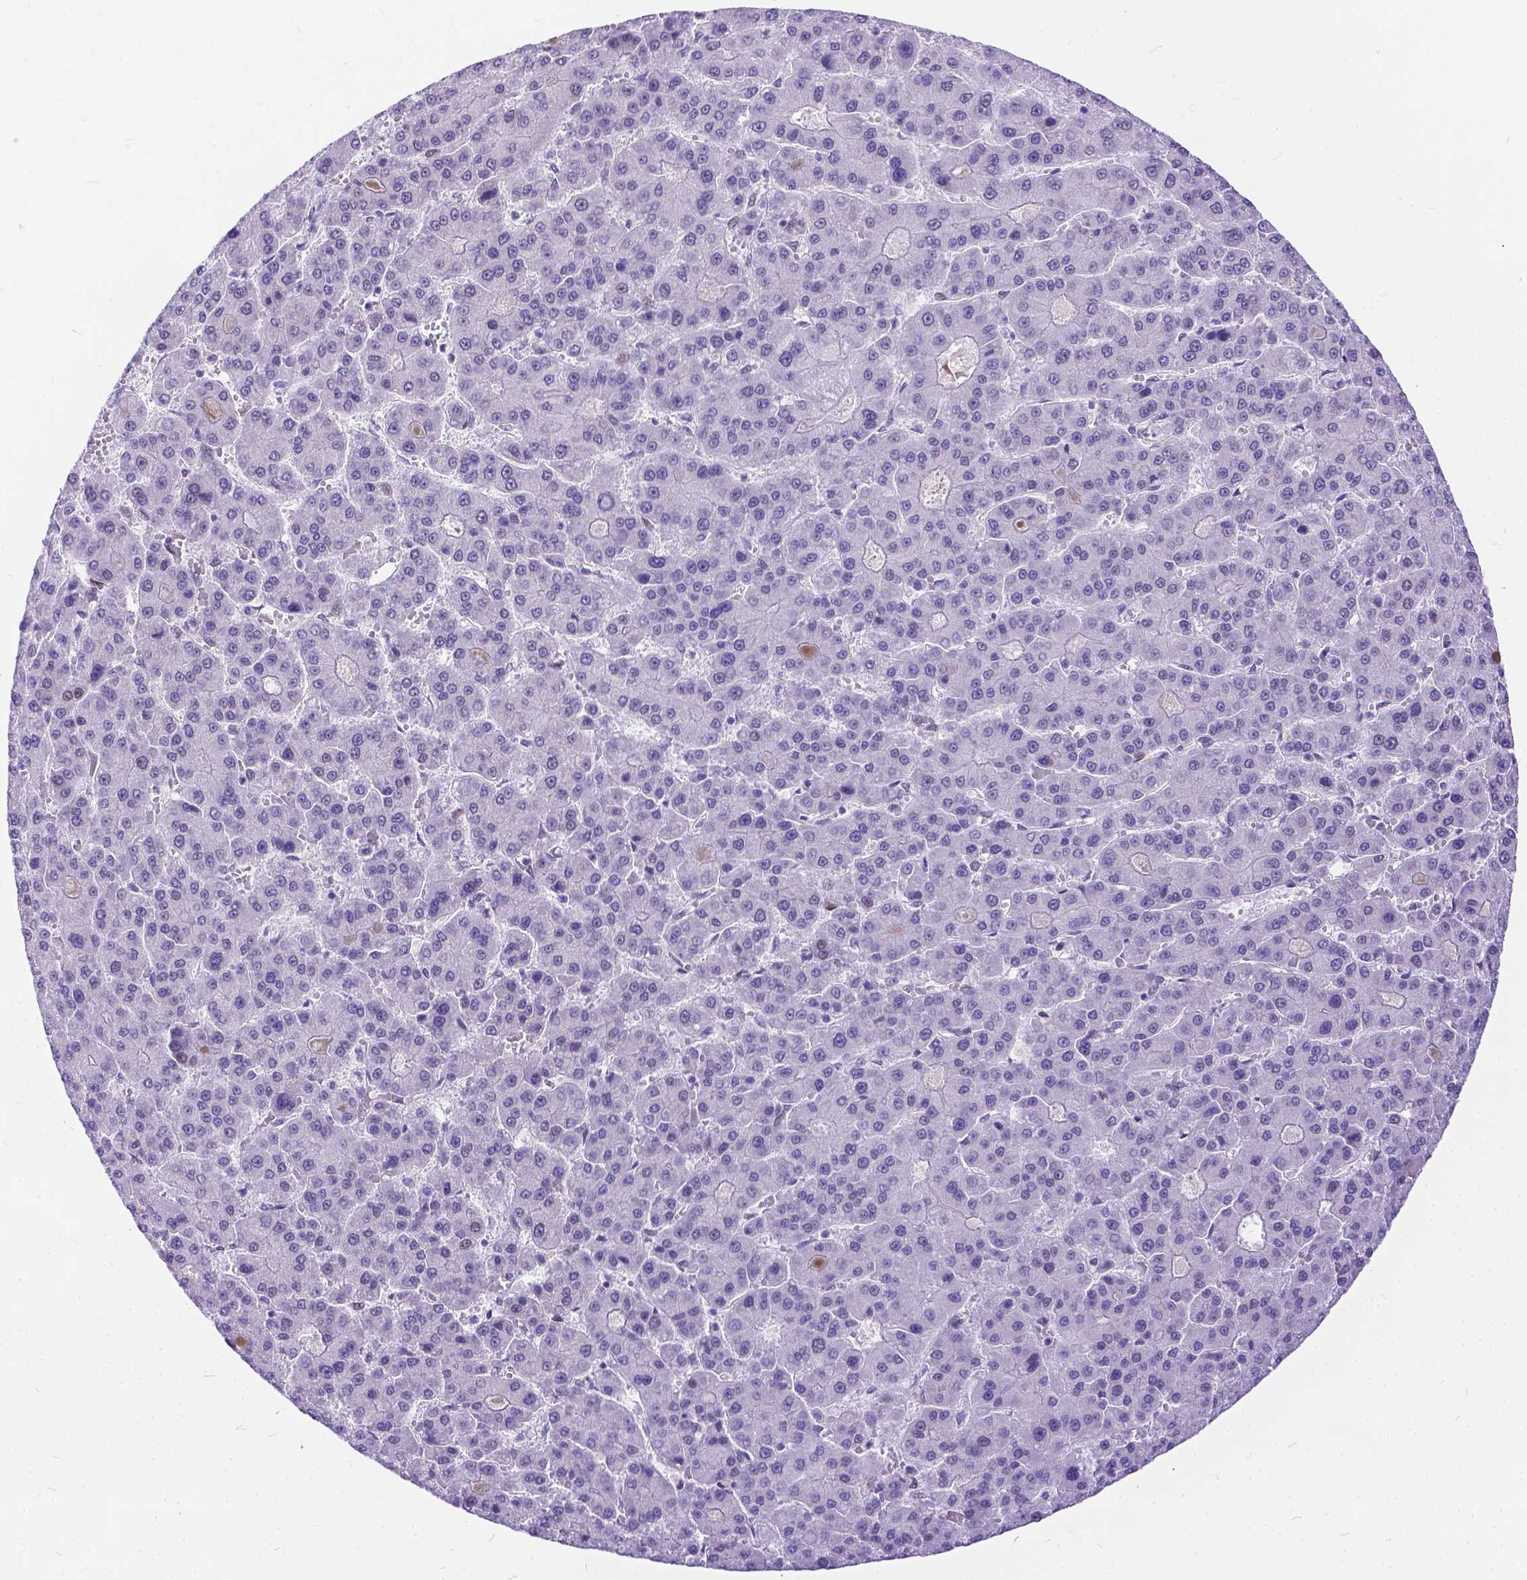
{"staining": {"intensity": "negative", "quantity": "none", "location": "none"}, "tissue": "liver cancer", "cell_type": "Tumor cells", "image_type": "cancer", "snomed": [{"axis": "morphology", "description": "Carcinoma, Hepatocellular, NOS"}, {"axis": "topography", "description": "Liver"}], "caption": "This is an immunohistochemistry (IHC) image of liver cancer (hepatocellular carcinoma). There is no staining in tumor cells.", "gene": "FAM124B", "patient": {"sex": "male", "age": 70}}